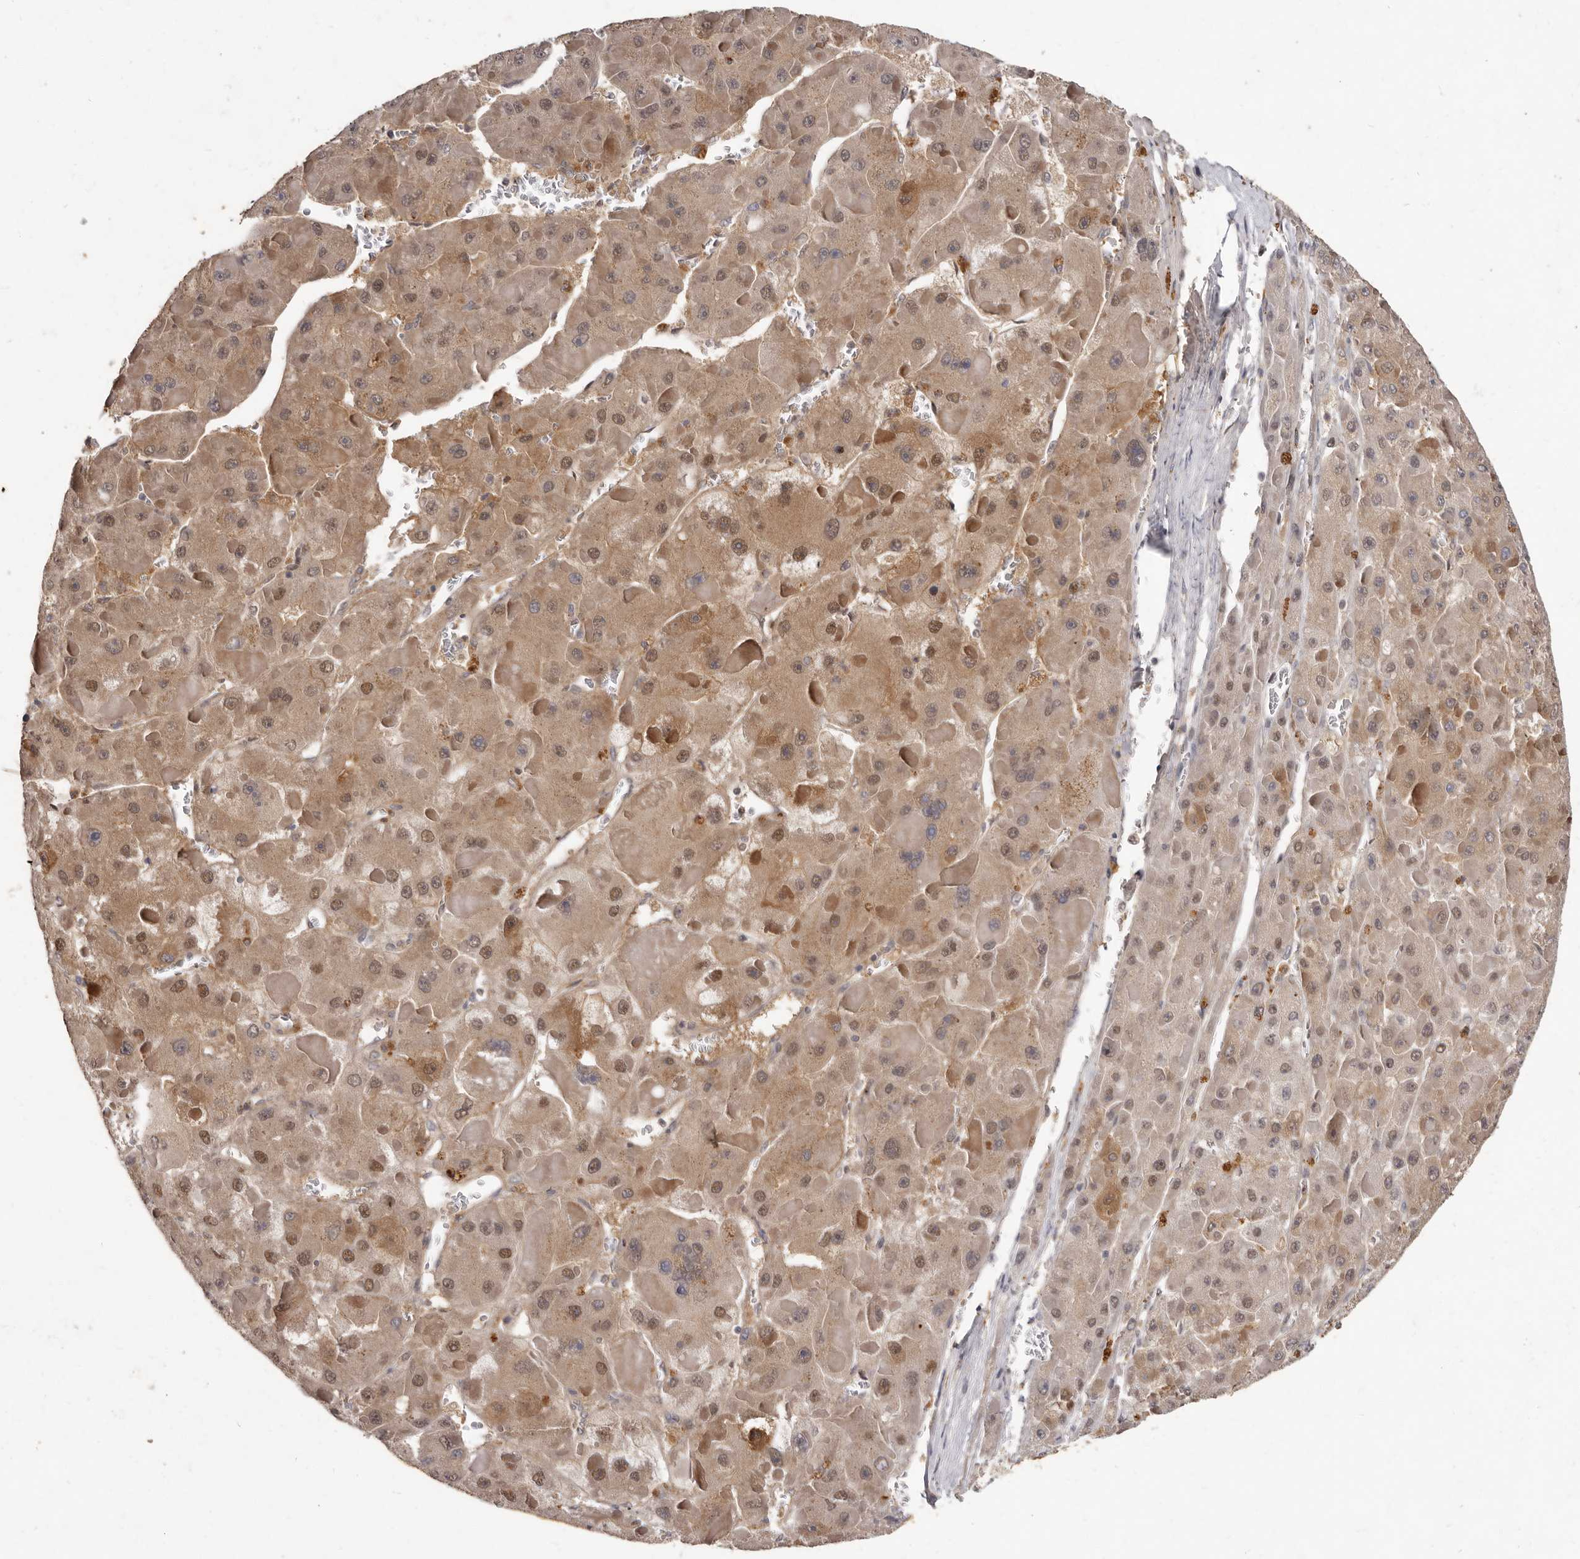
{"staining": {"intensity": "moderate", "quantity": ">75%", "location": "cytoplasmic/membranous,nuclear"}, "tissue": "liver cancer", "cell_type": "Tumor cells", "image_type": "cancer", "snomed": [{"axis": "morphology", "description": "Carcinoma, Hepatocellular, NOS"}, {"axis": "topography", "description": "Liver"}], "caption": "Moderate cytoplasmic/membranous and nuclear protein positivity is seen in about >75% of tumor cells in liver cancer (hepatocellular carcinoma). (IHC, brightfield microscopy, high magnification).", "gene": "ACLY", "patient": {"sex": "female", "age": 73}}